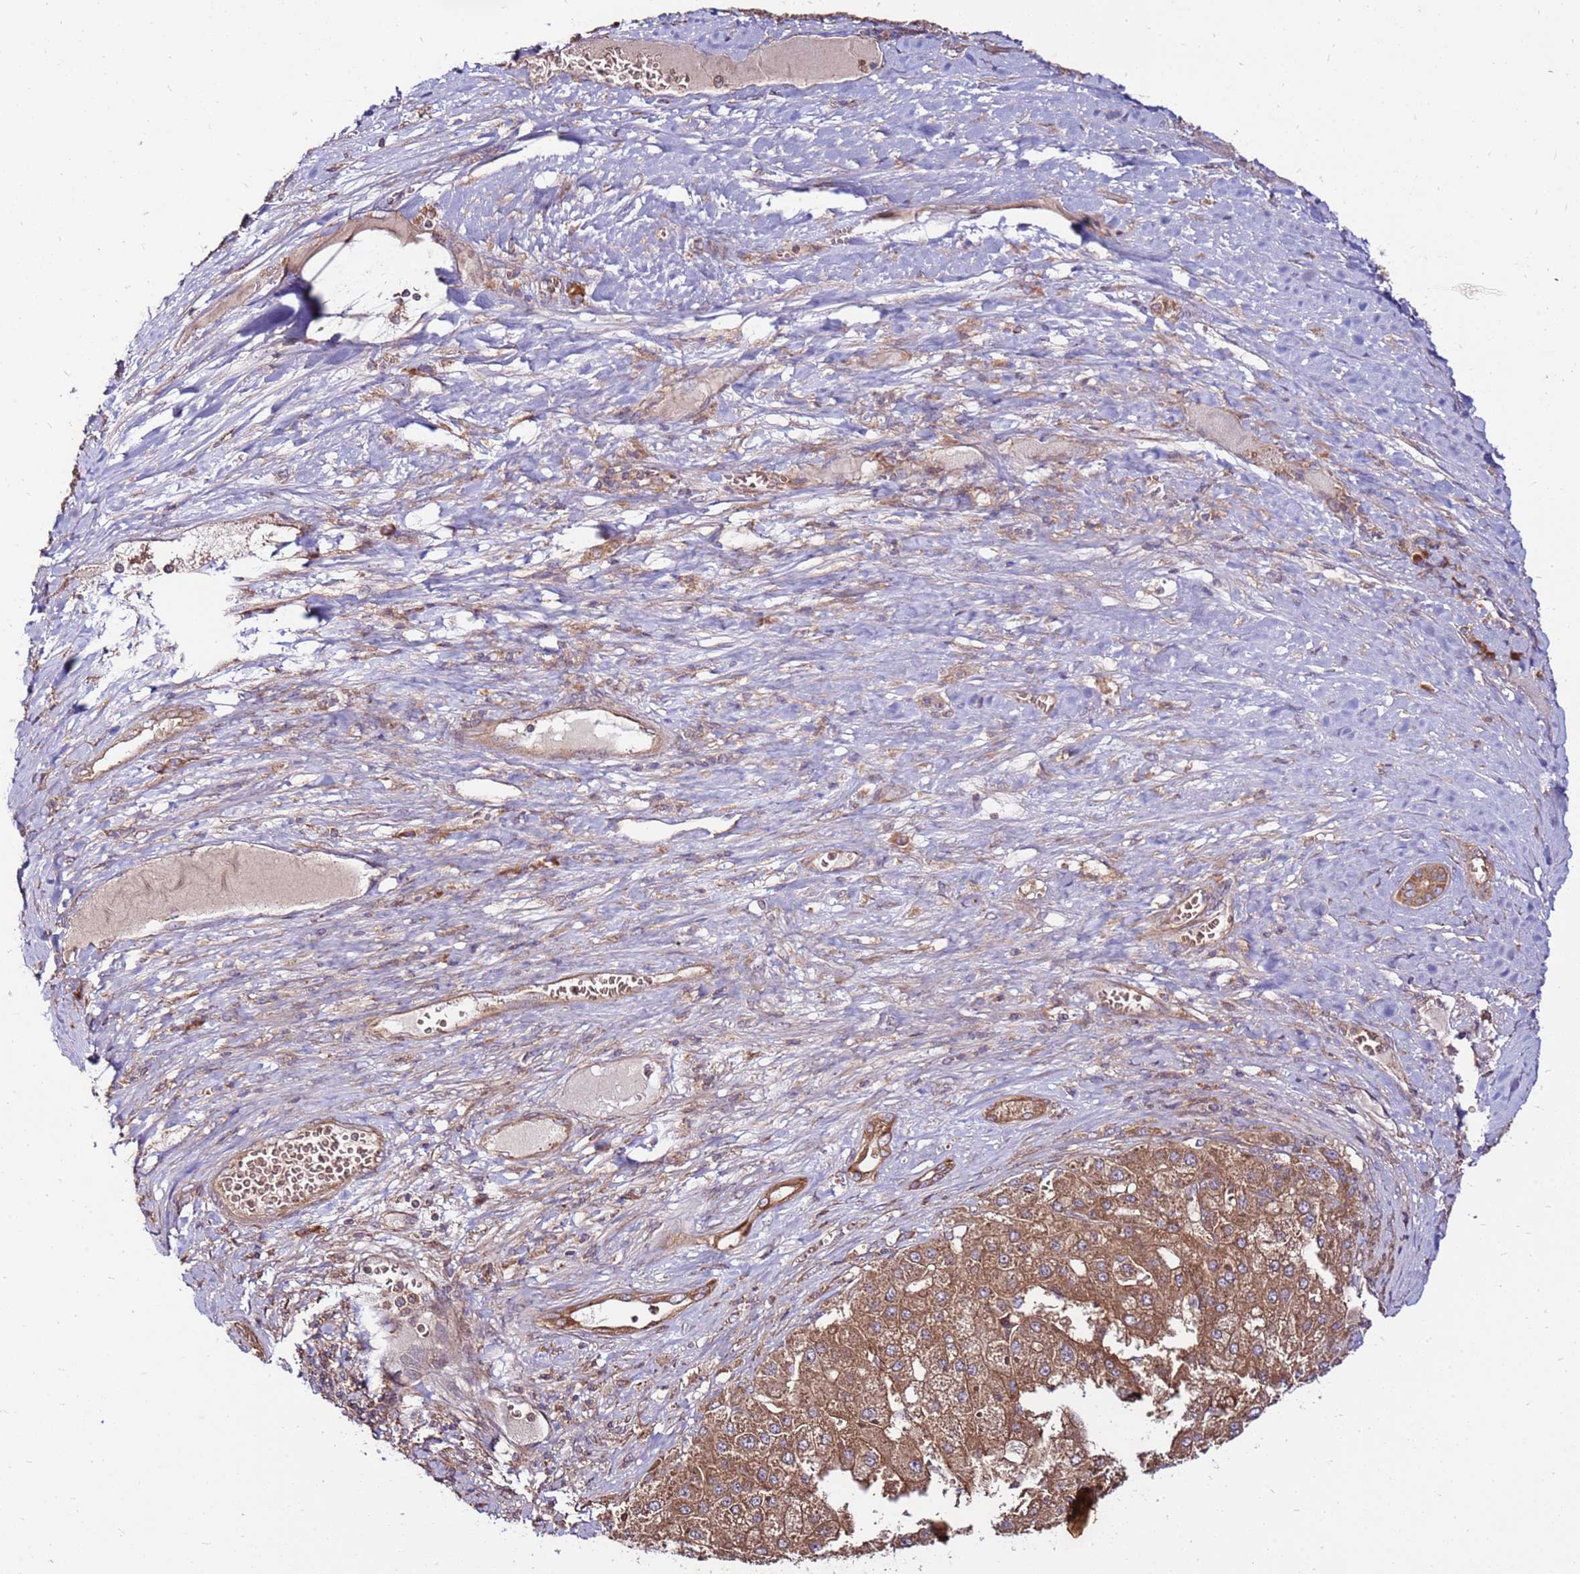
{"staining": {"intensity": "moderate", "quantity": ">75%", "location": "cytoplasmic/membranous"}, "tissue": "liver cancer", "cell_type": "Tumor cells", "image_type": "cancer", "snomed": [{"axis": "morphology", "description": "Carcinoma, Hepatocellular, NOS"}, {"axis": "topography", "description": "Liver"}], "caption": "IHC (DAB) staining of liver hepatocellular carcinoma exhibits moderate cytoplasmic/membranous protein staining in about >75% of tumor cells. (Stains: DAB (3,3'-diaminobenzidine) in brown, nuclei in blue, Microscopy: brightfield microscopy at high magnification).", "gene": "SLC44A5", "patient": {"sex": "female", "age": 73}}